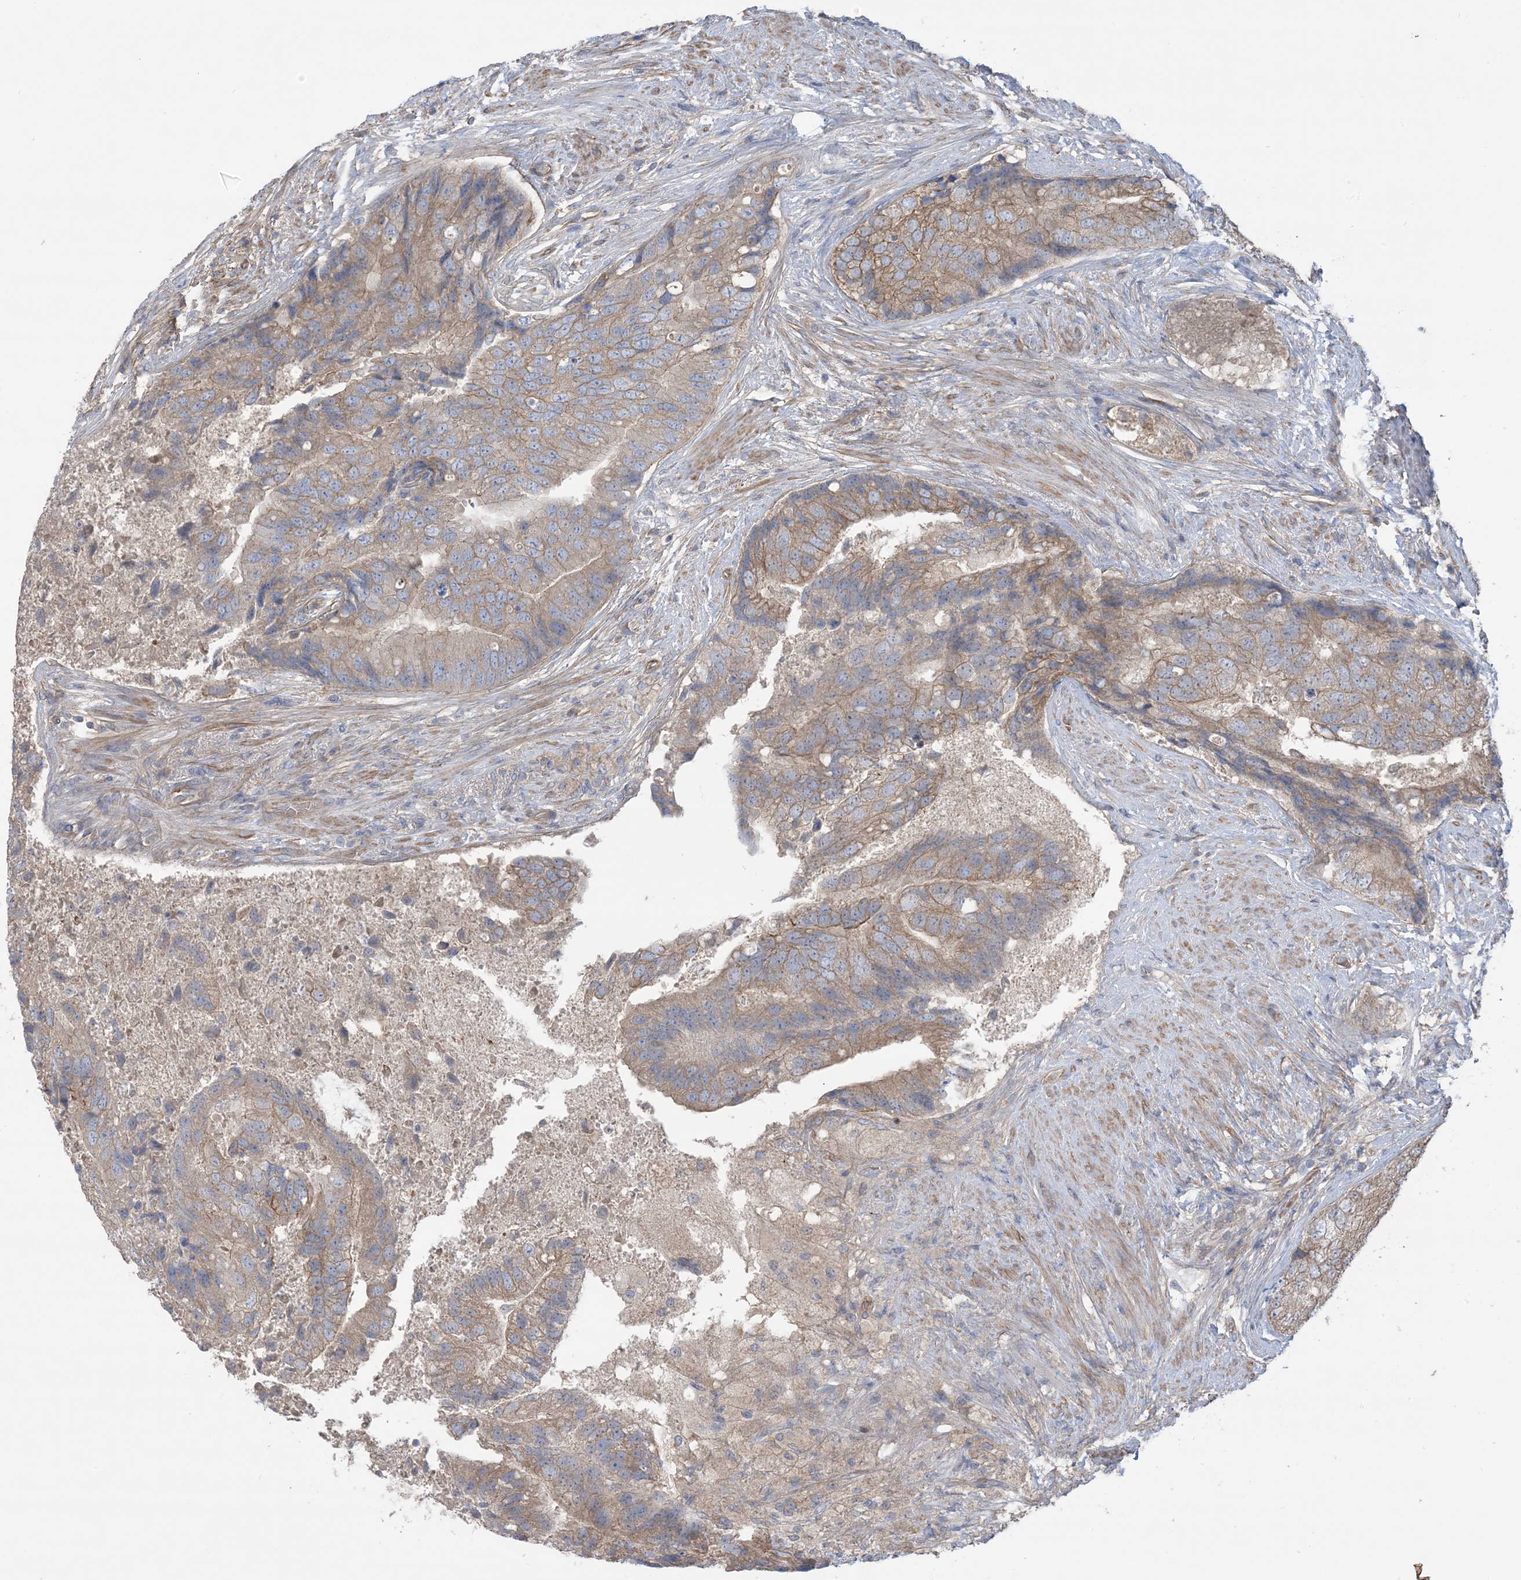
{"staining": {"intensity": "moderate", "quantity": ">75%", "location": "cytoplasmic/membranous"}, "tissue": "prostate cancer", "cell_type": "Tumor cells", "image_type": "cancer", "snomed": [{"axis": "morphology", "description": "Adenocarcinoma, High grade"}, {"axis": "topography", "description": "Prostate"}], "caption": "Immunohistochemistry histopathology image of neoplastic tissue: prostate cancer (high-grade adenocarcinoma) stained using immunohistochemistry (IHC) exhibits medium levels of moderate protein expression localized specifically in the cytoplasmic/membranous of tumor cells, appearing as a cytoplasmic/membranous brown color.", "gene": "CCNY", "patient": {"sex": "male", "age": 70}}